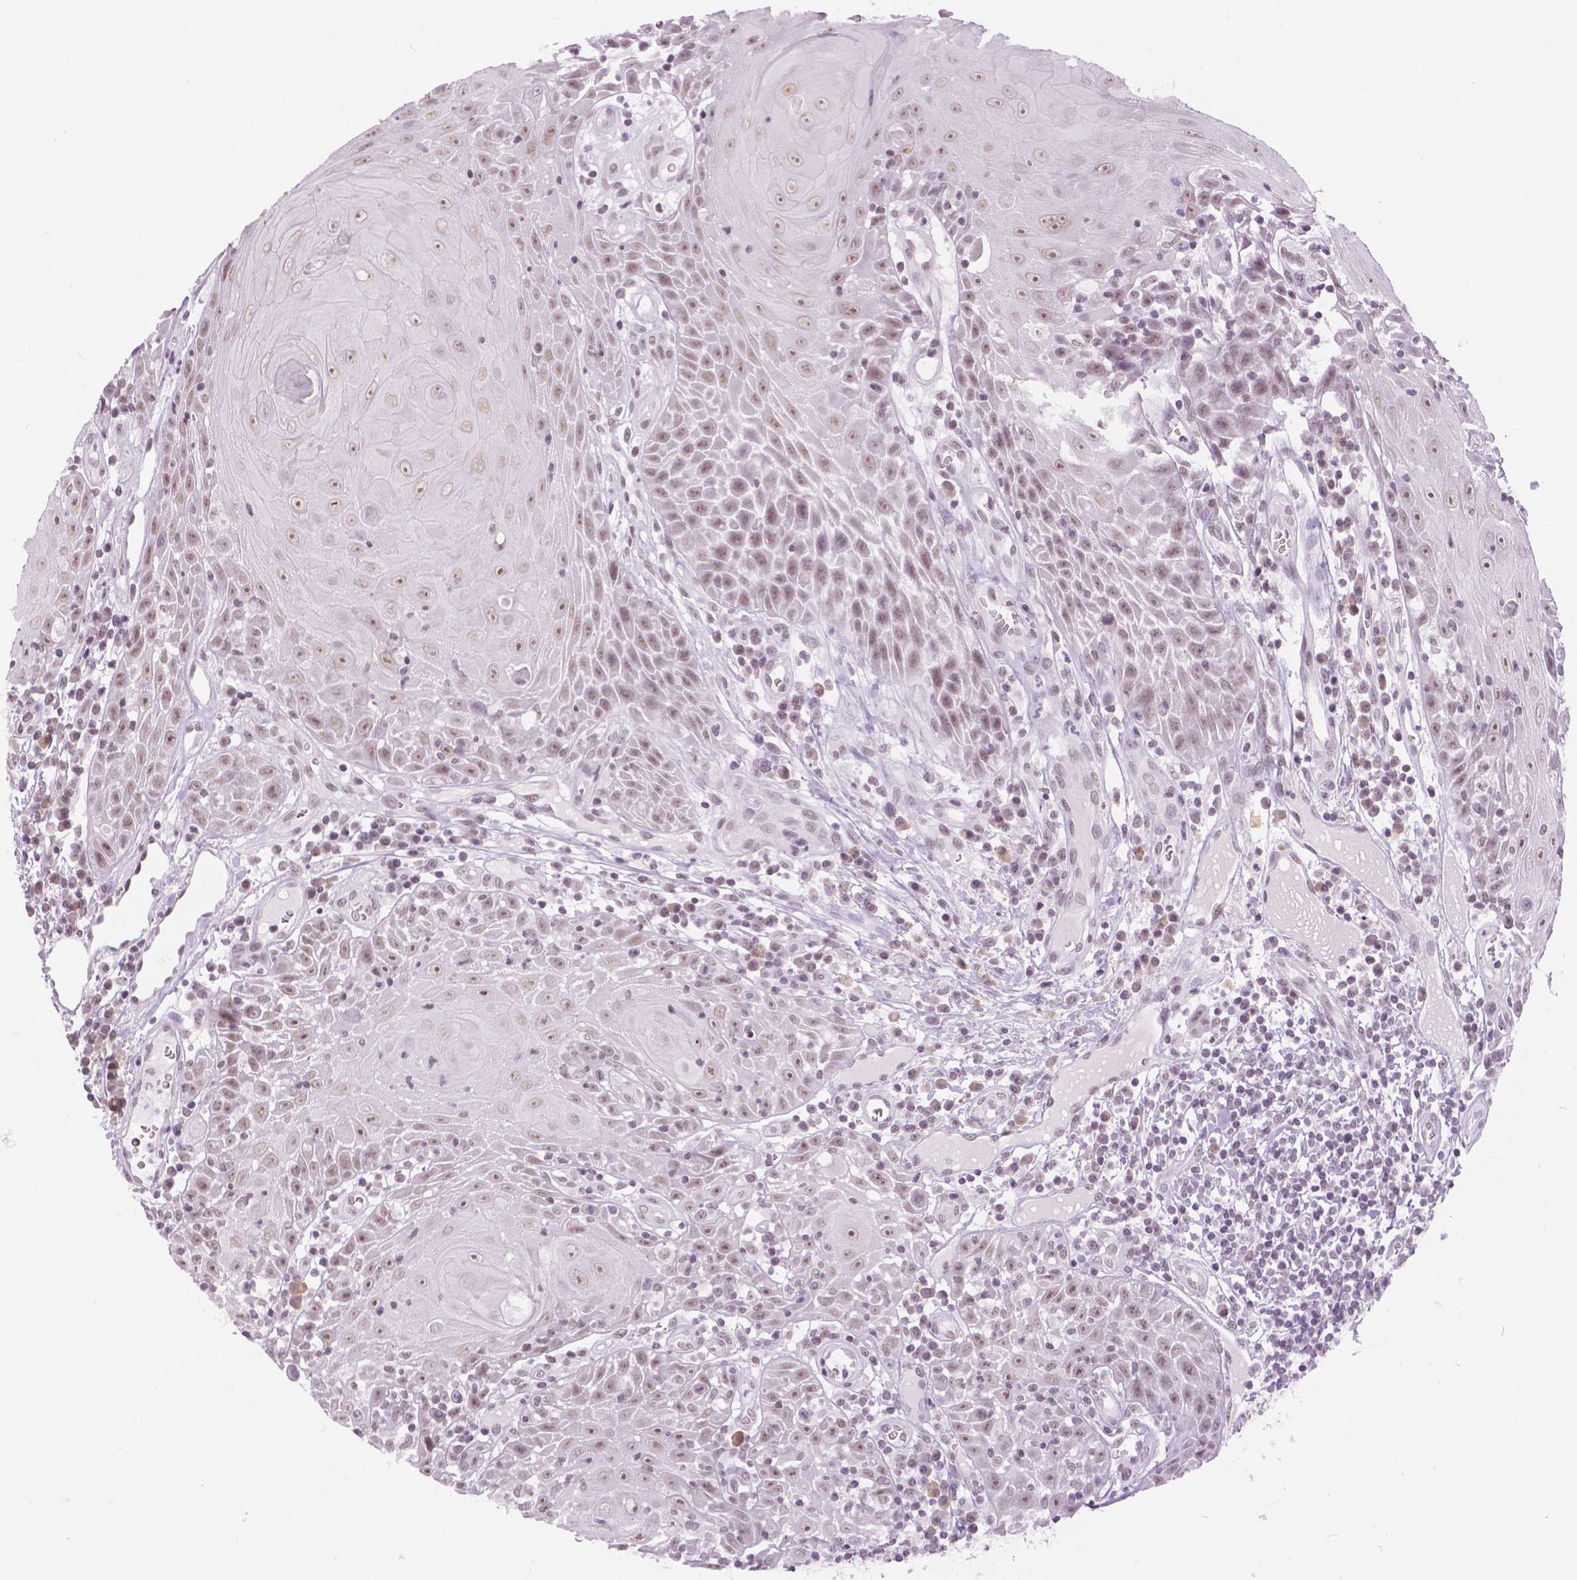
{"staining": {"intensity": "weak", "quantity": "25%-75%", "location": "nuclear"}, "tissue": "head and neck cancer", "cell_type": "Tumor cells", "image_type": "cancer", "snomed": [{"axis": "morphology", "description": "Squamous cell carcinoma, NOS"}, {"axis": "topography", "description": "Head-Neck"}], "caption": "This is a histology image of immunohistochemistry staining of head and neck cancer (squamous cell carcinoma), which shows weak staining in the nuclear of tumor cells.", "gene": "MYOM1", "patient": {"sex": "male", "age": 52}}